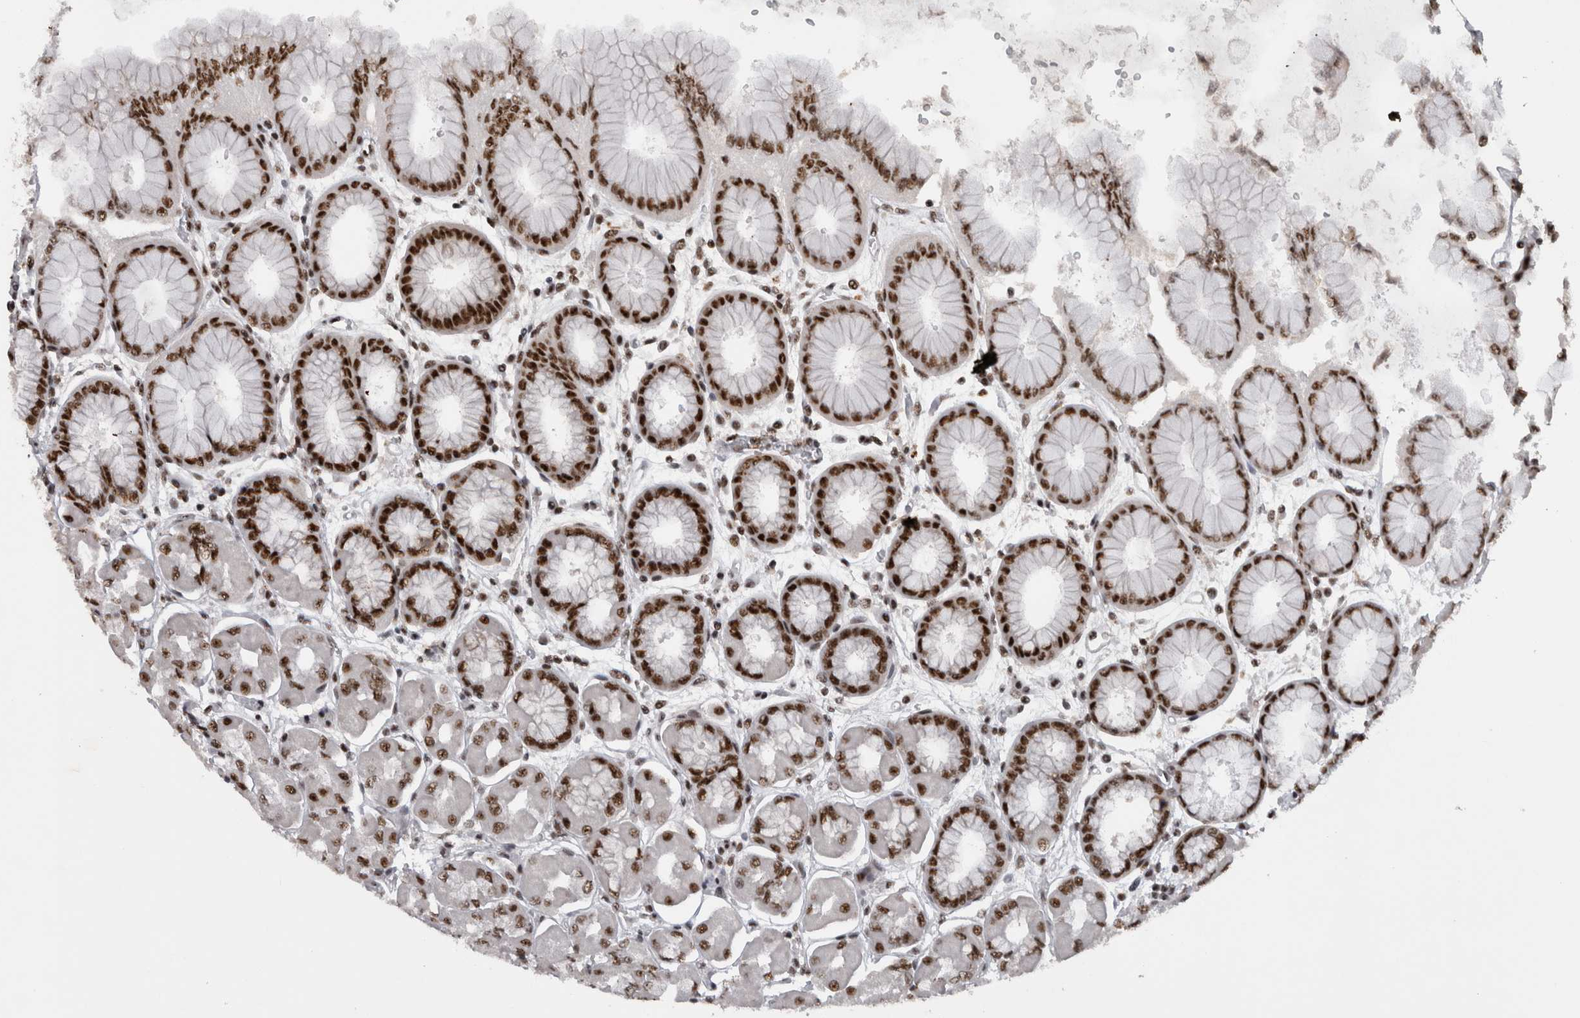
{"staining": {"intensity": "strong", "quantity": ">75%", "location": "nuclear"}, "tissue": "stomach", "cell_type": "Glandular cells", "image_type": "normal", "snomed": [{"axis": "morphology", "description": "Normal tissue, NOS"}, {"axis": "topography", "description": "Stomach, upper"}], "caption": "High-magnification brightfield microscopy of normal stomach stained with DAB (3,3'-diaminobenzidine) (brown) and counterstained with hematoxylin (blue). glandular cells exhibit strong nuclear positivity is seen in about>75% of cells.", "gene": "CDK11A", "patient": {"sex": "female", "age": 56}}